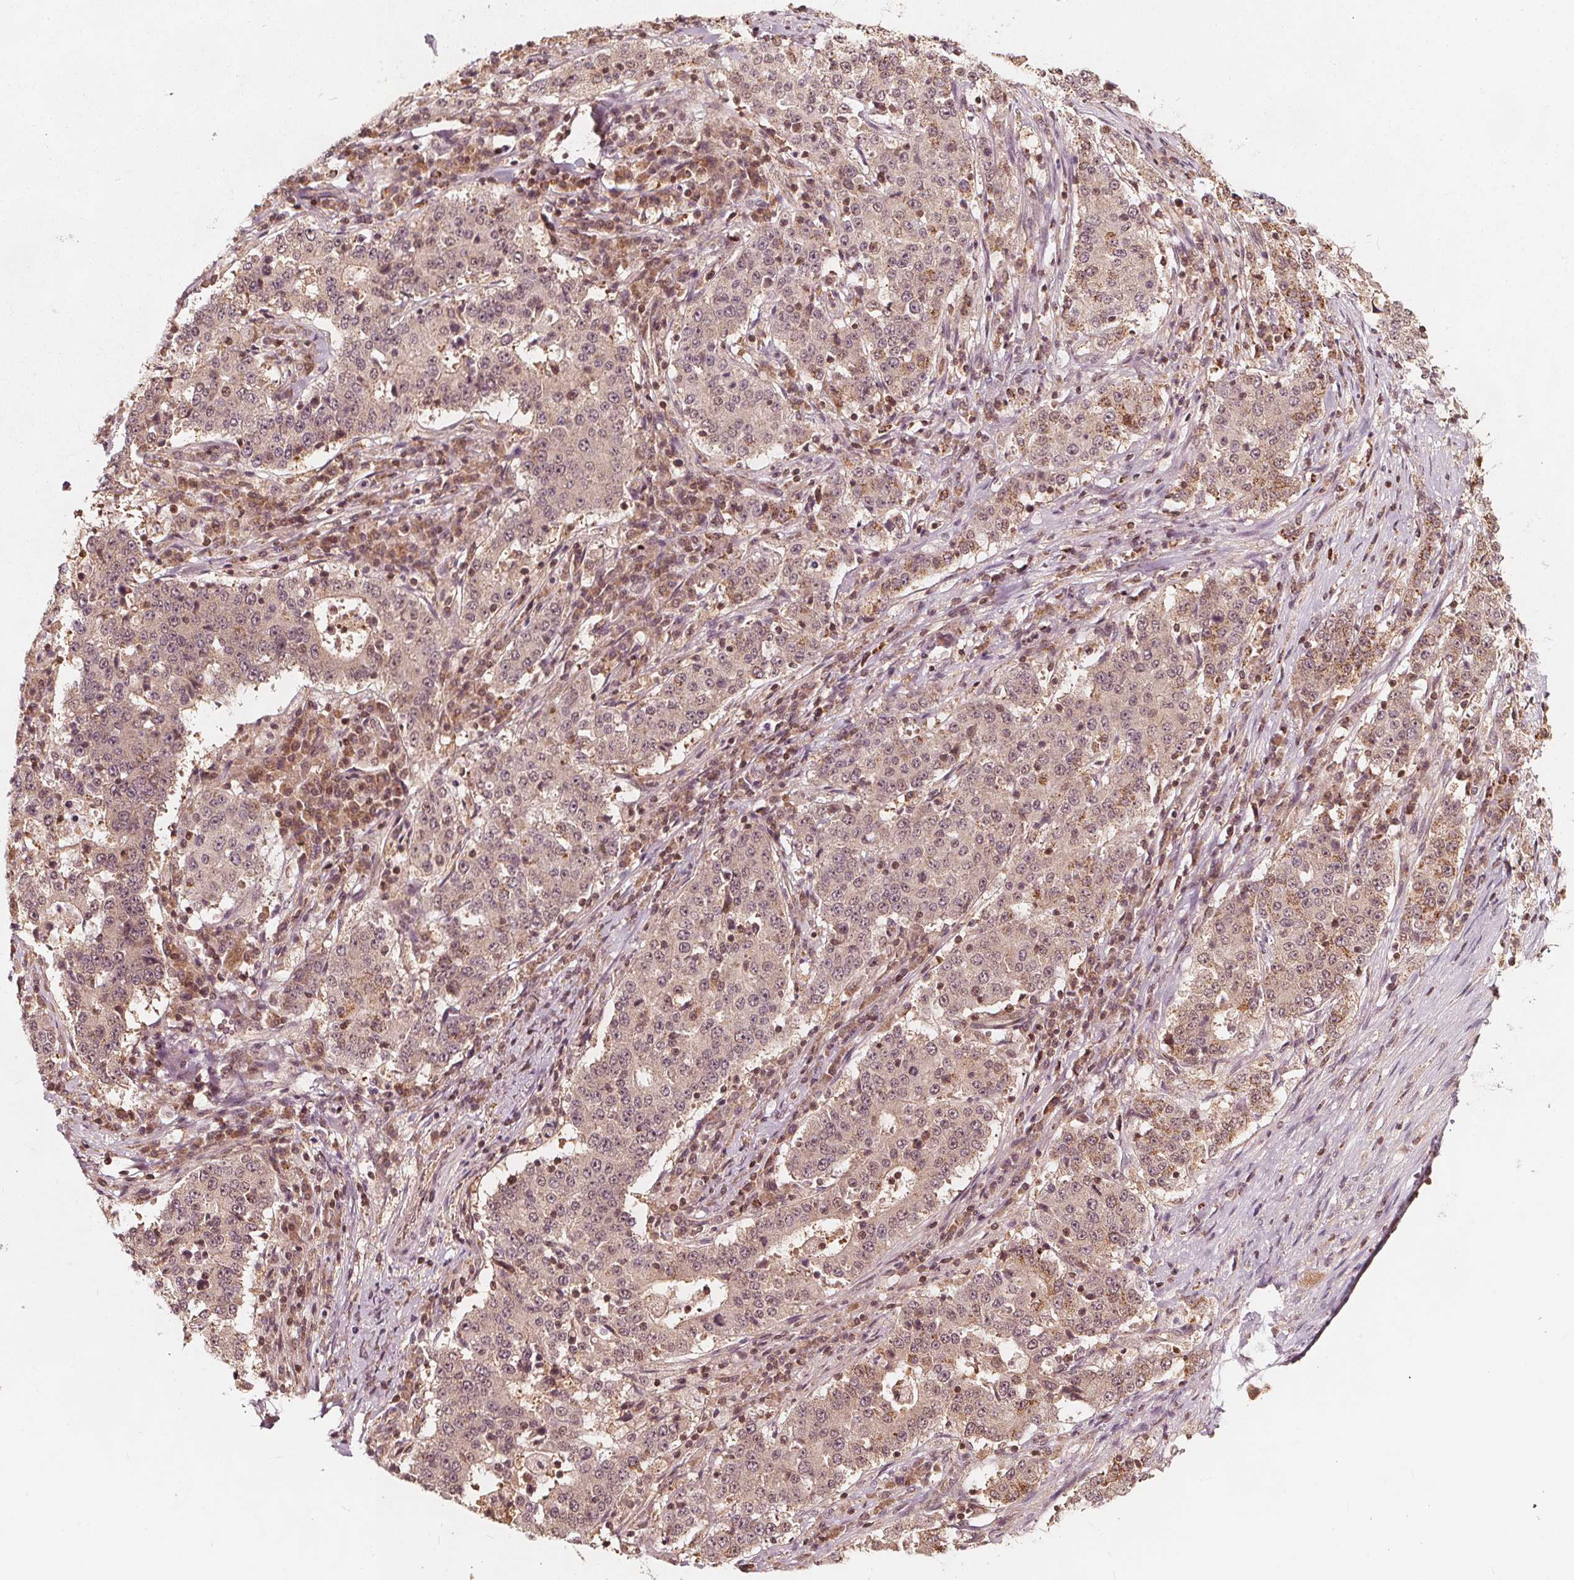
{"staining": {"intensity": "weak", "quantity": ">75%", "location": "cytoplasmic/membranous"}, "tissue": "stomach cancer", "cell_type": "Tumor cells", "image_type": "cancer", "snomed": [{"axis": "morphology", "description": "Adenocarcinoma, NOS"}, {"axis": "topography", "description": "Stomach"}], "caption": "Protein expression analysis of human stomach cancer reveals weak cytoplasmic/membranous expression in about >75% of tumor cells.", "gene": "AIP", "patient": {"sex": "male", "age": 59}}